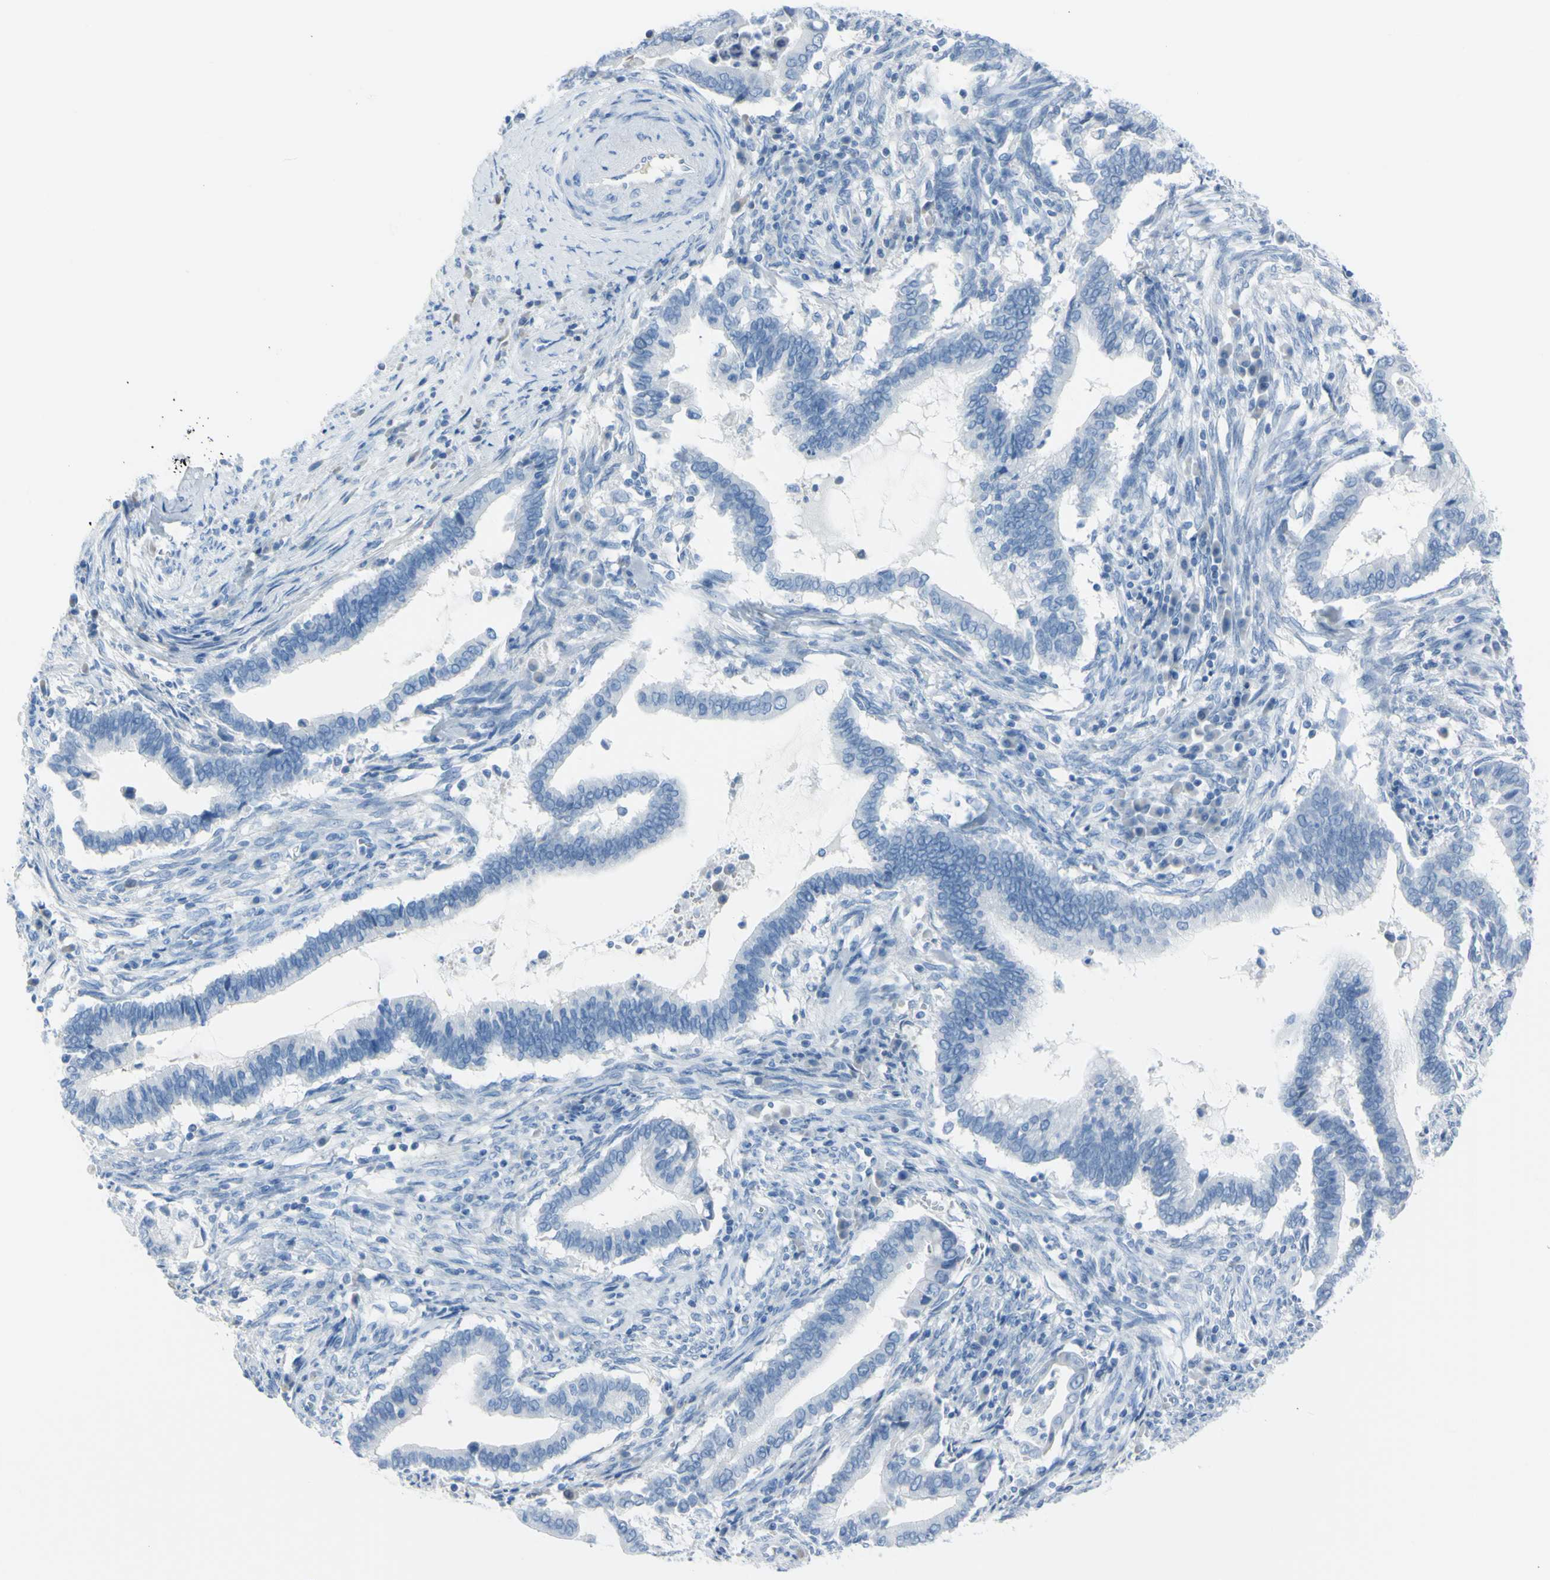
{"staining": {"intensity": "negative", "quantity": "none", "location": "none"}, "tissue": "cervical cancer", "cell_type": "Tumor cells", "image_type": "cancer", "snomed": [{"axis": "morphology", "description": "Adenocarcinoma, NOS"}, {"axis": "topography", "description": "Cervix"}], "caption": "This is an IHC histopathology image of human cervical cancer. There is no positivity in tumor cells.", "gene": "TFPI2", "patient": {"sex": "female", "age": 44}}